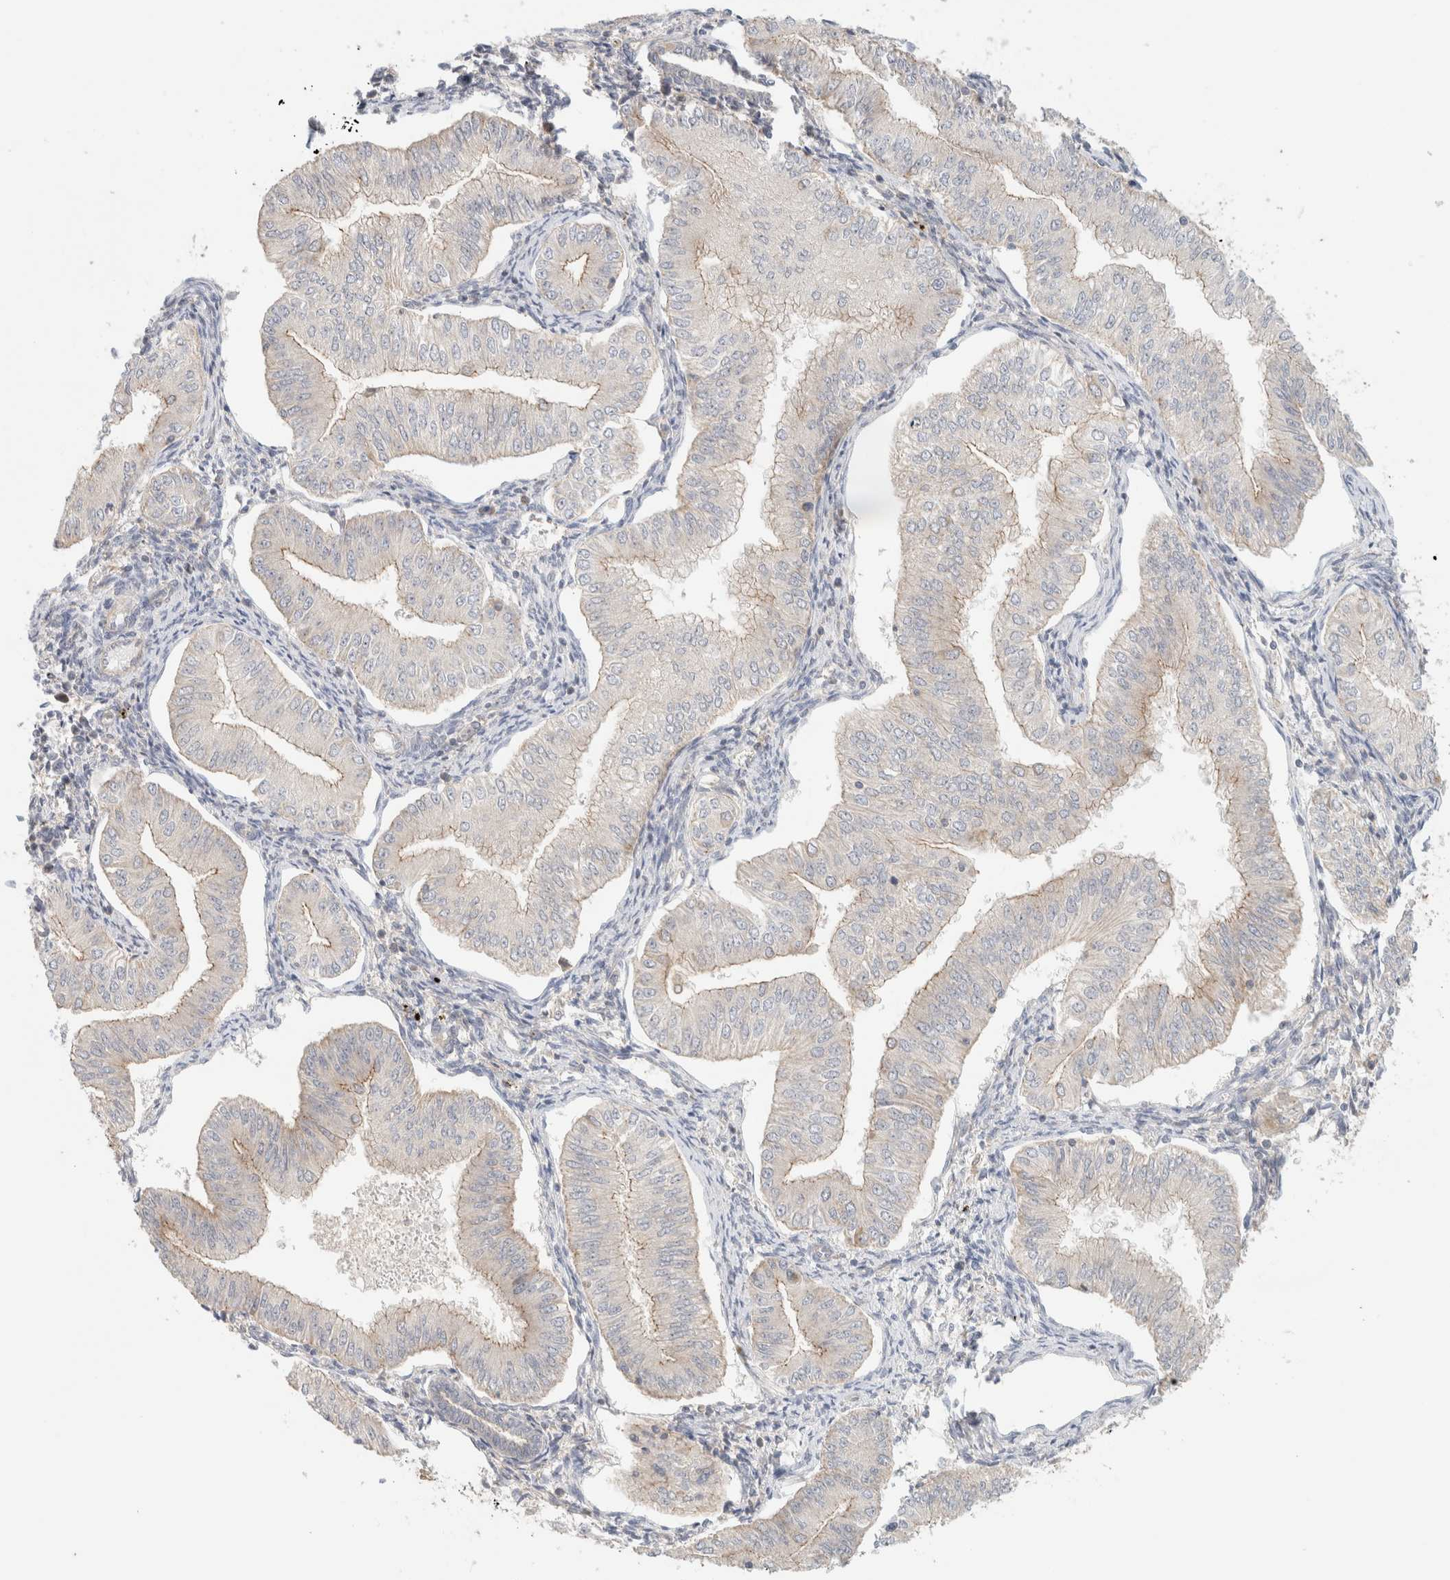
{"staining": {"intensity": "weak", "quantity": "<25%", "location": "cytoplasmic/membranous"}, "tissue": "endometrial cancer", "cell_type": "Tumor cells", "image_type": "cancer", "snomed": [{"axis": "morphology", "description": "Normal tissue, NOS"}, {"axis": "morphology", "description": "Adenocarcinoma, NOS"}, {"axis": "topography", "description": "Endometrium"}], "caption": "This is an IHC micrograph of human endometrial cancer. There is no positivity in tumor cells.", "gene": "MRM3", "patient": {"sex": "female", "age": 53}}